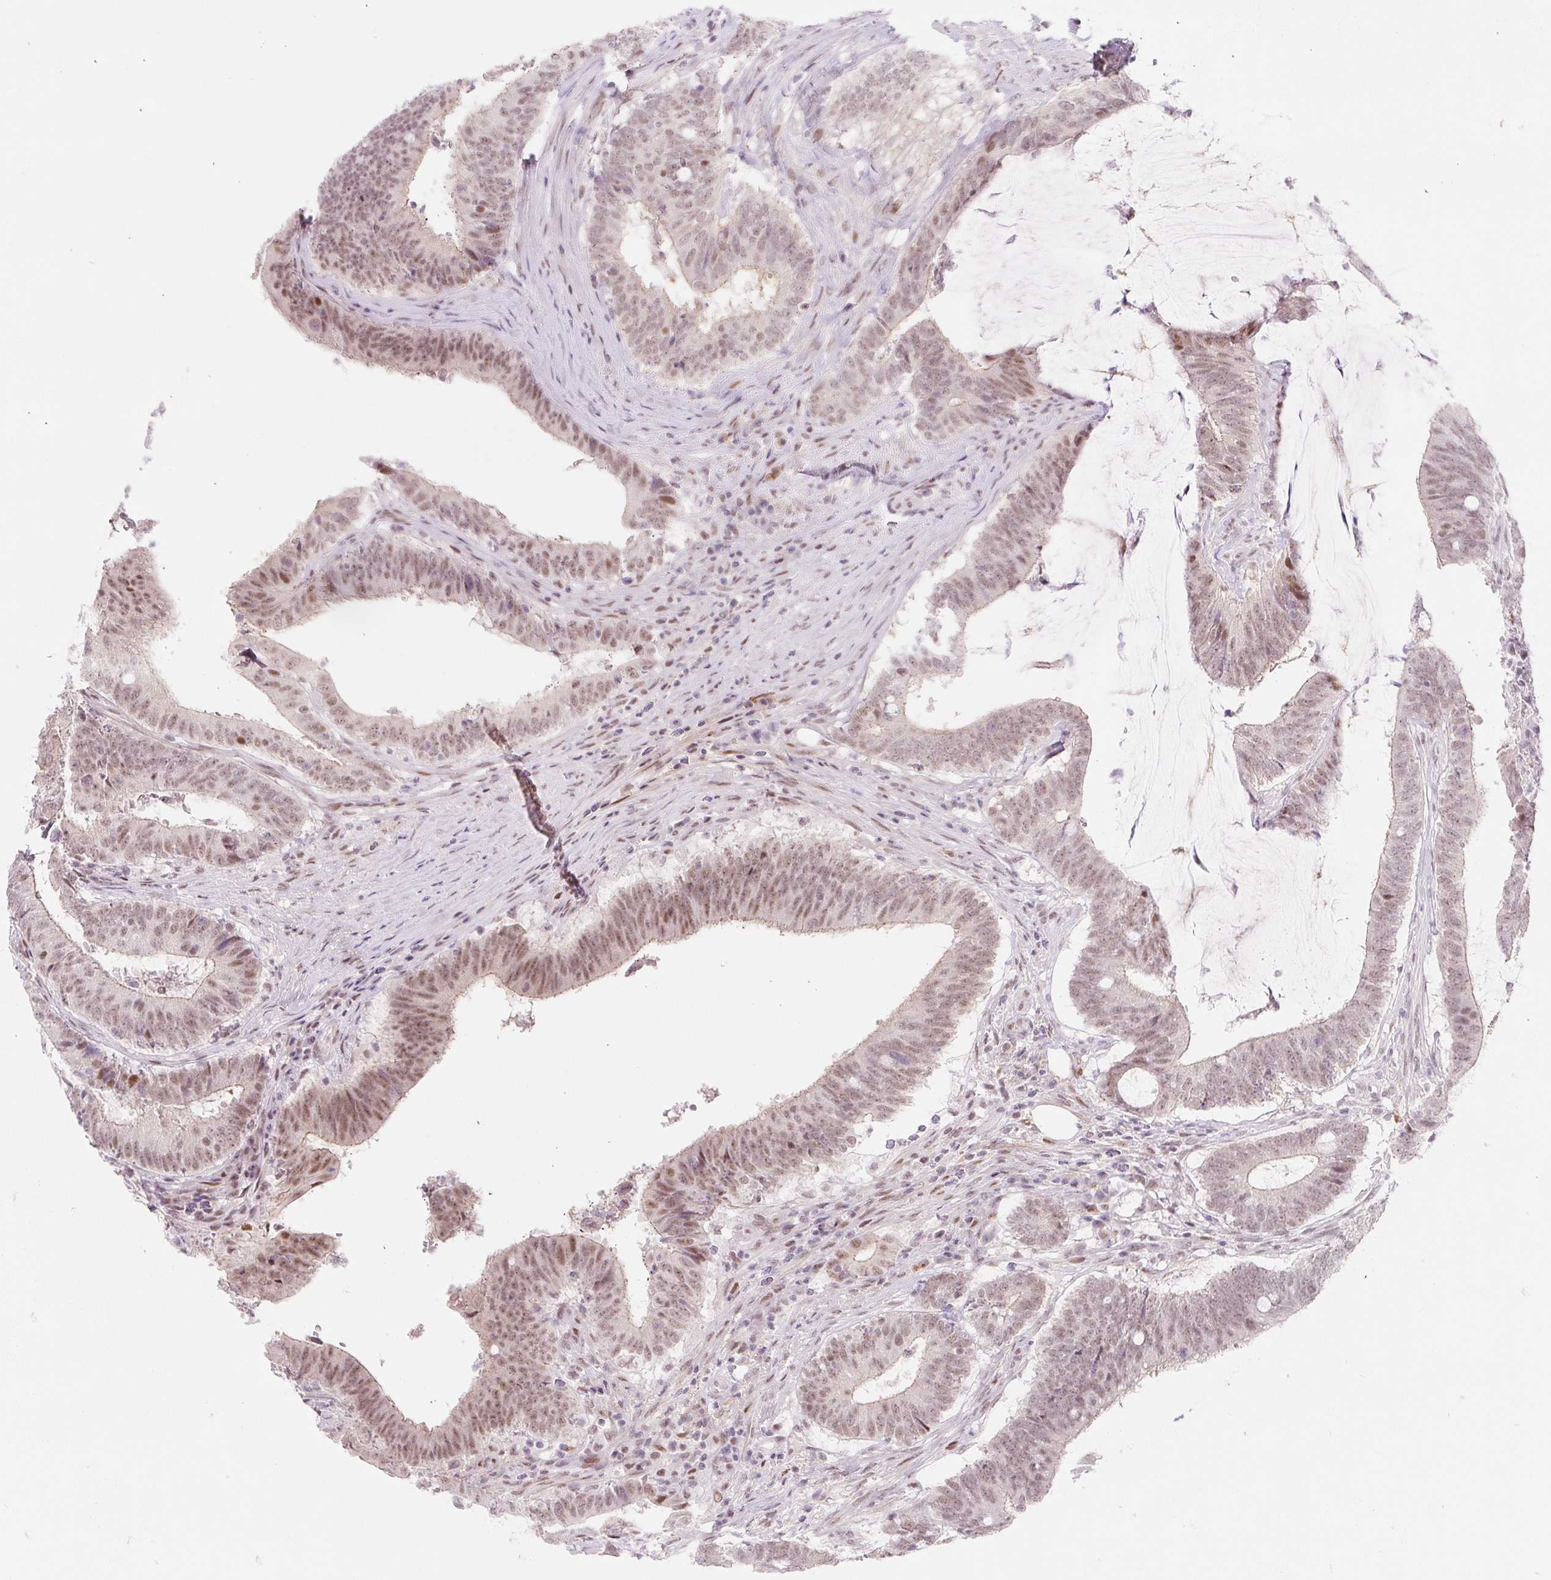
{"staining": {"intensity": "moderate", "quantity": ">75%", "location": "nuclear"}, "tissue": "colorectal cancer", "cell_type": "Tumor cells", "image_type": "cancer", "snomed": [{"axis": "morphology", "description": "Adenocarcinoma, NOS"}, {"axis": "topography", "description": "Colon"}], "caption": "Tumor cells demonstrate medium levels of moderate nuclear expression in approximately >75% of cells in colorectal adenocarcinoma.", "gene": "H2BW1", "patient": {"sex": "female", "age": 43}}